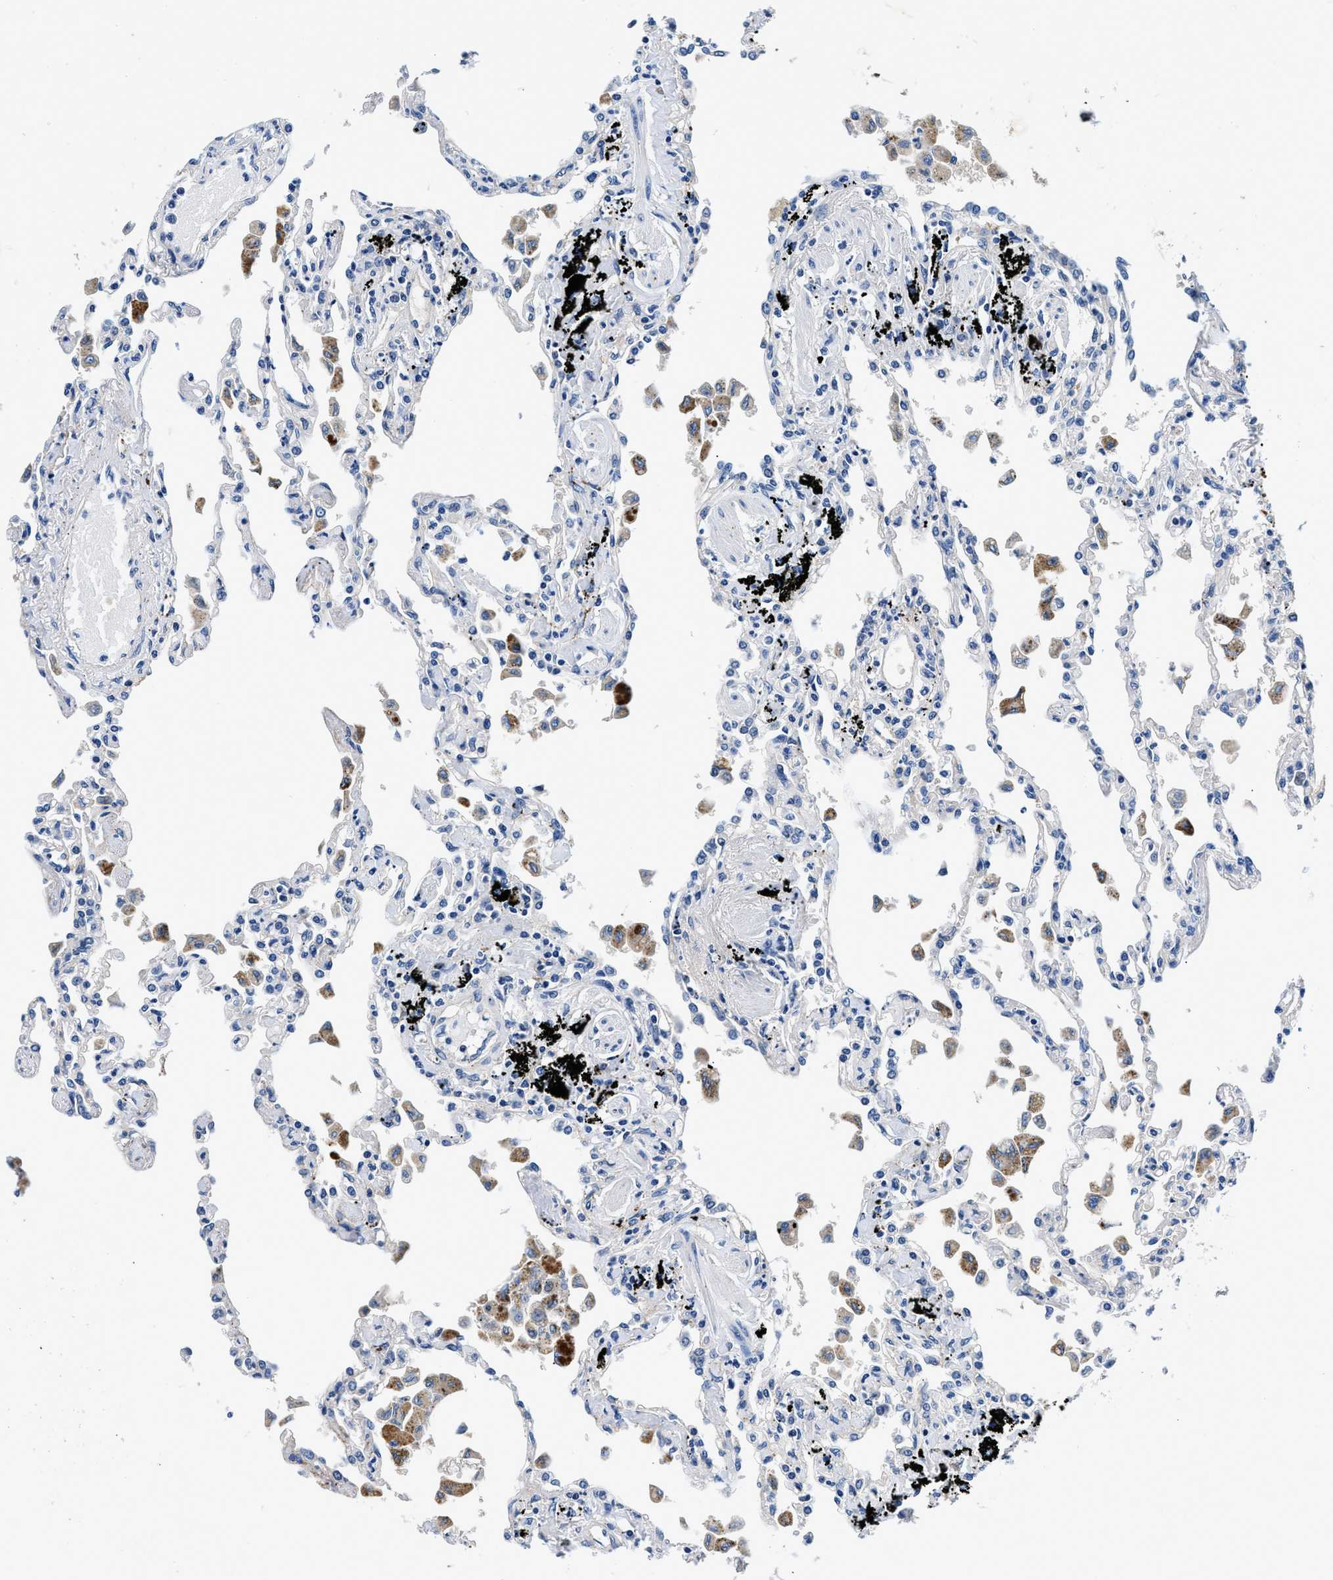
{"staining": {"intensity": "negative", "quantity": "none", "location": "none"}, "tissue": "lung", "cell_type": "Alveolar cells", "image_type": "normal", "snomed": [{"axis": "morphology", "description": "Normal tissue, NOS"}, {"axis": "topography", "description": "Bronchus"}, {"axis": "topography", "description": "Lung"}], "caption": "The immunohistochemistry histopathology image has no significant staining in alveolar cells of lung. Nuclei are stained in blue.", "gene": "ZFAND3", "patient": {"sex": "female", "age": 49}}